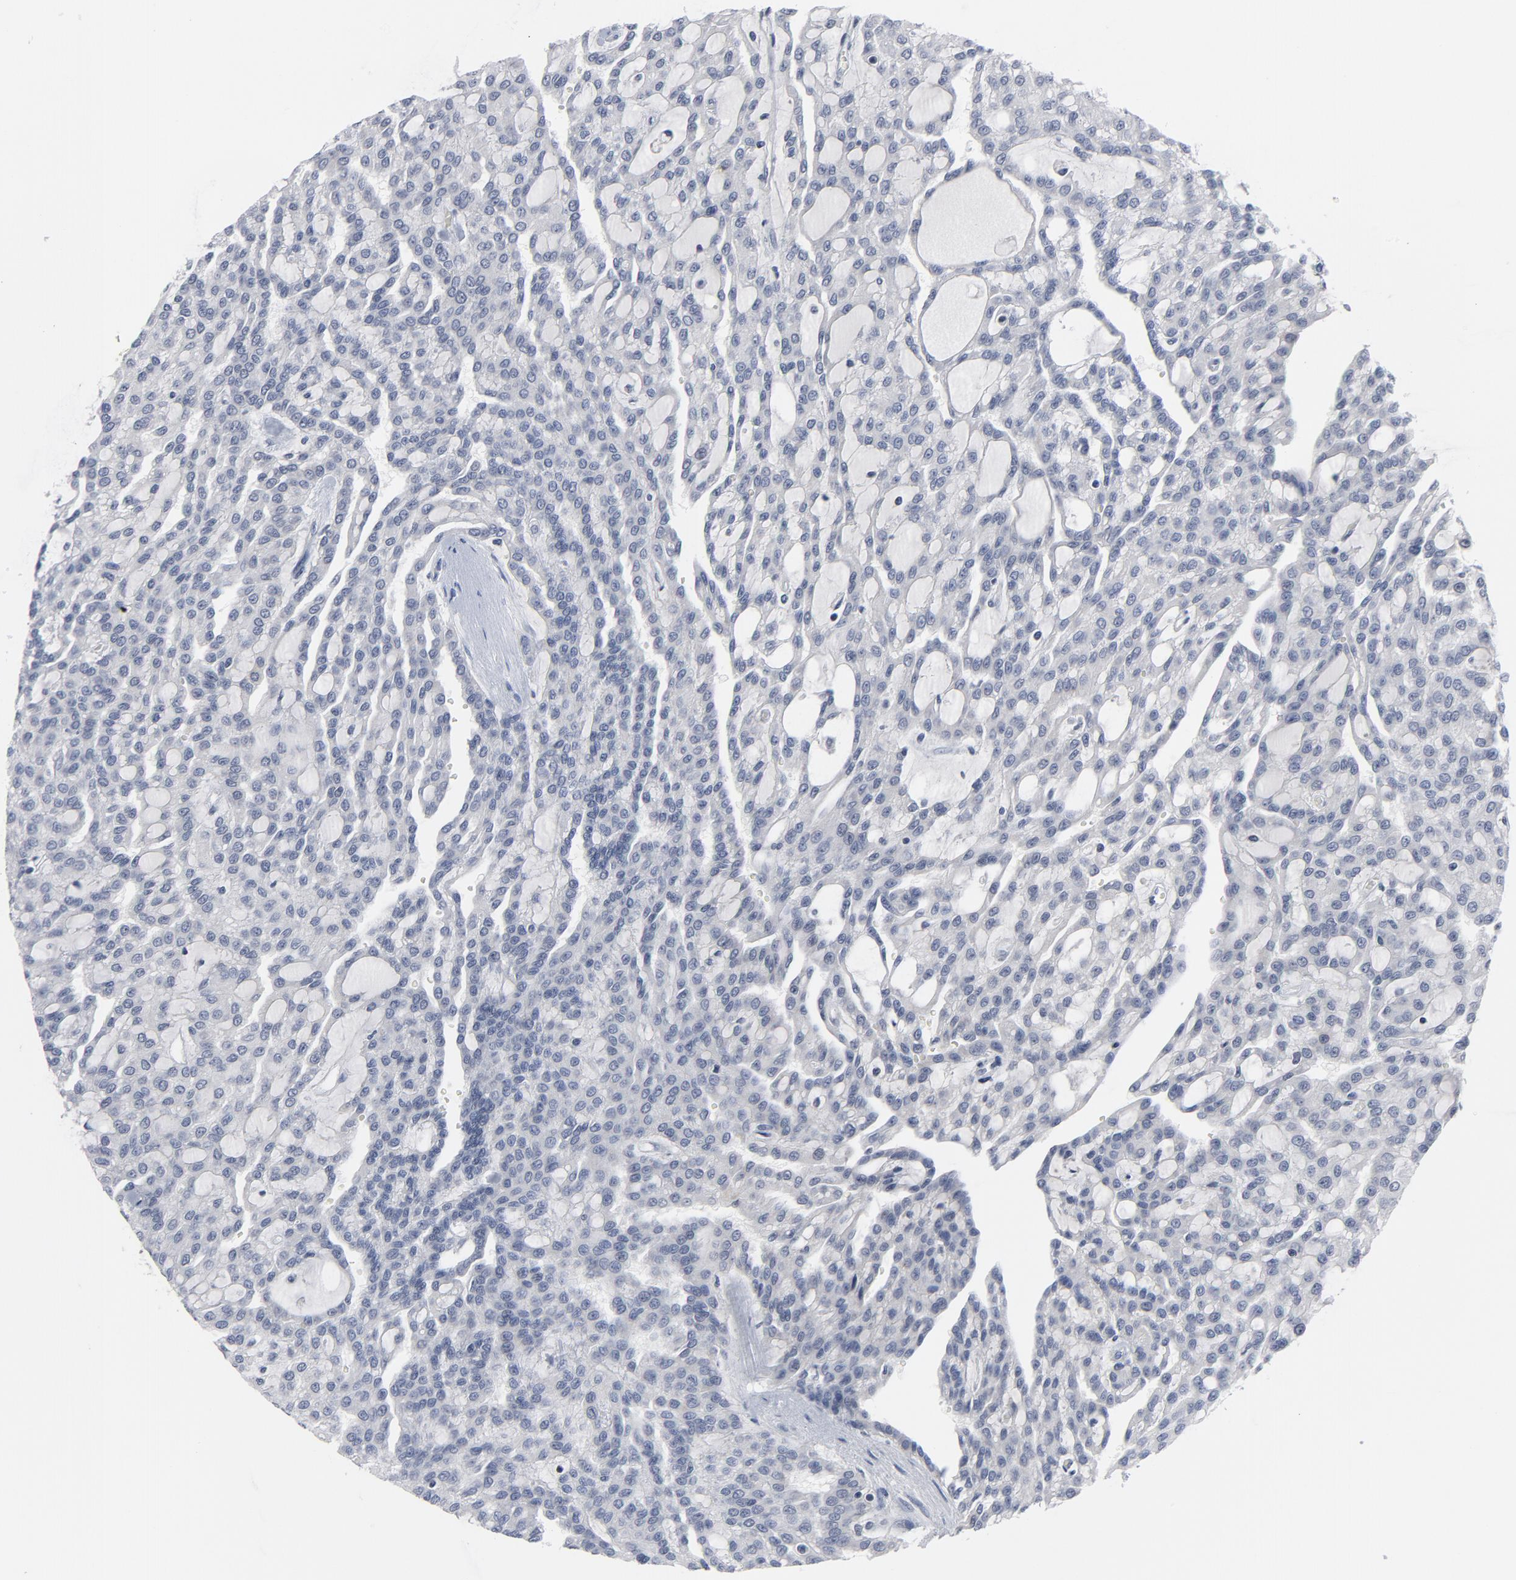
{"staining": {"intensity": "negative", "quantity": "none", "location": "none"}, "tissue": "renal cancer", "cell_type": "Tumor cells", "image_type": "cancer", "snomed": [{"axis": "morphology", "description": "Adenocarcinoma, NOS"}, {"axis": "topography", "description": "Kidney"}], "caption": "Protein analysis of adenocarcinoma (renal) shows no significant positivity in tumor cells.", "gene": "GABPA", "patient": {"sex": "male", "age": 63}}